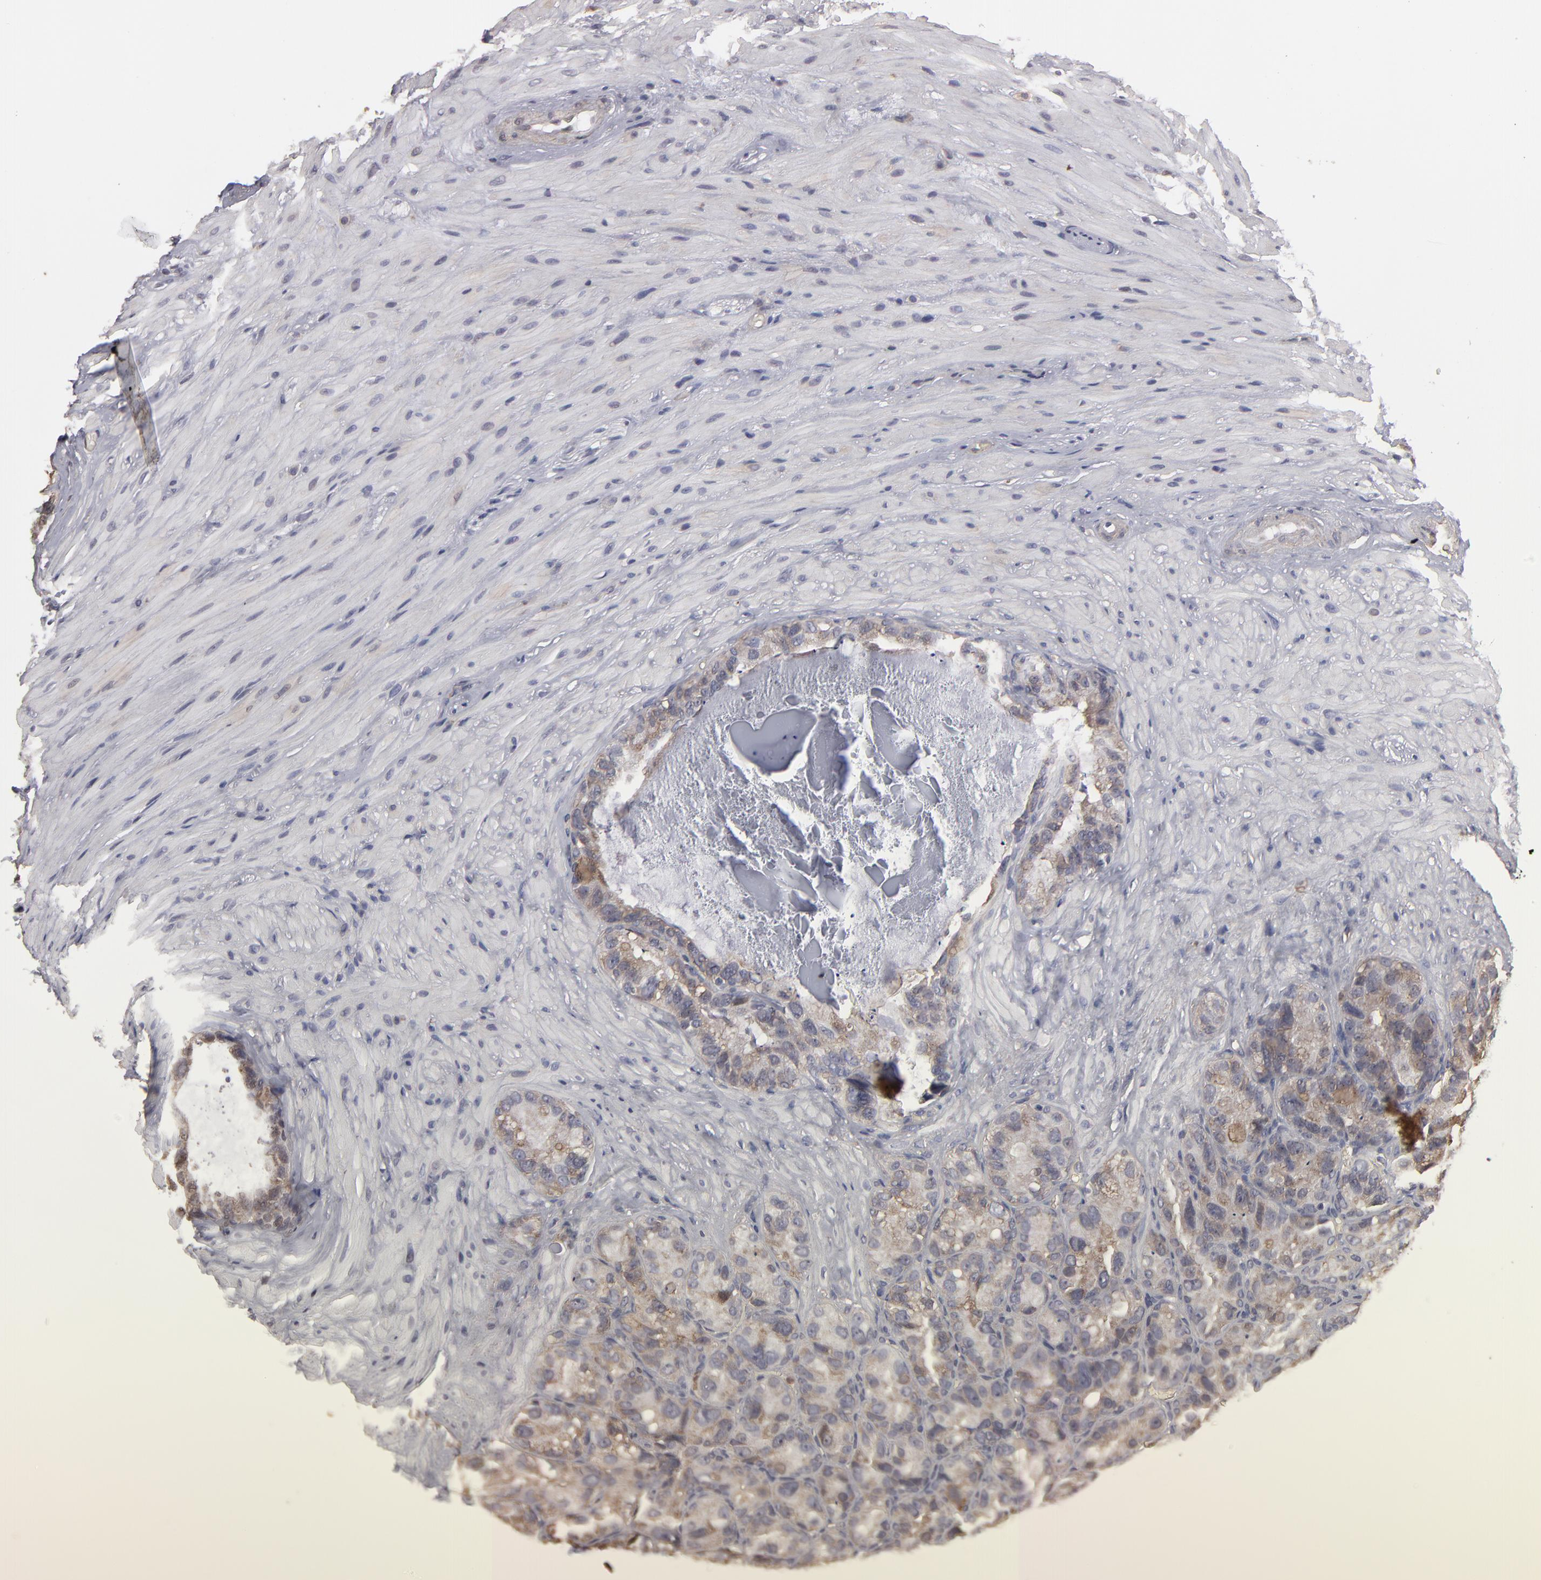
{"staining": {"intensity": "weak", "quantity": "25%-75%", "location": "cytoplasmic/membranous"}, "tissue": "seminal vesicle", "cell_type": "Glandular cells", "image_type": "normal", "snomed": [{"axis": "morphology", "description": "Normal tissue, NOS"}, {"axis": "topography", "description": "Seminal veicle"}], "caption": "Immunohistochemistry staining of normal seminal vesicle, which displays low levels of weak cytoplasmic/membranous positivity in about 25%-75% of glandular cells indicating weak cytoplasmic/membranous protein positivity. The staining was performed using DAB (brown) for protein detection and nuclei were counterstained in hematoxylin (blue).", "gene": "RO60", "patient": {"sex": "male", "age": 63}}